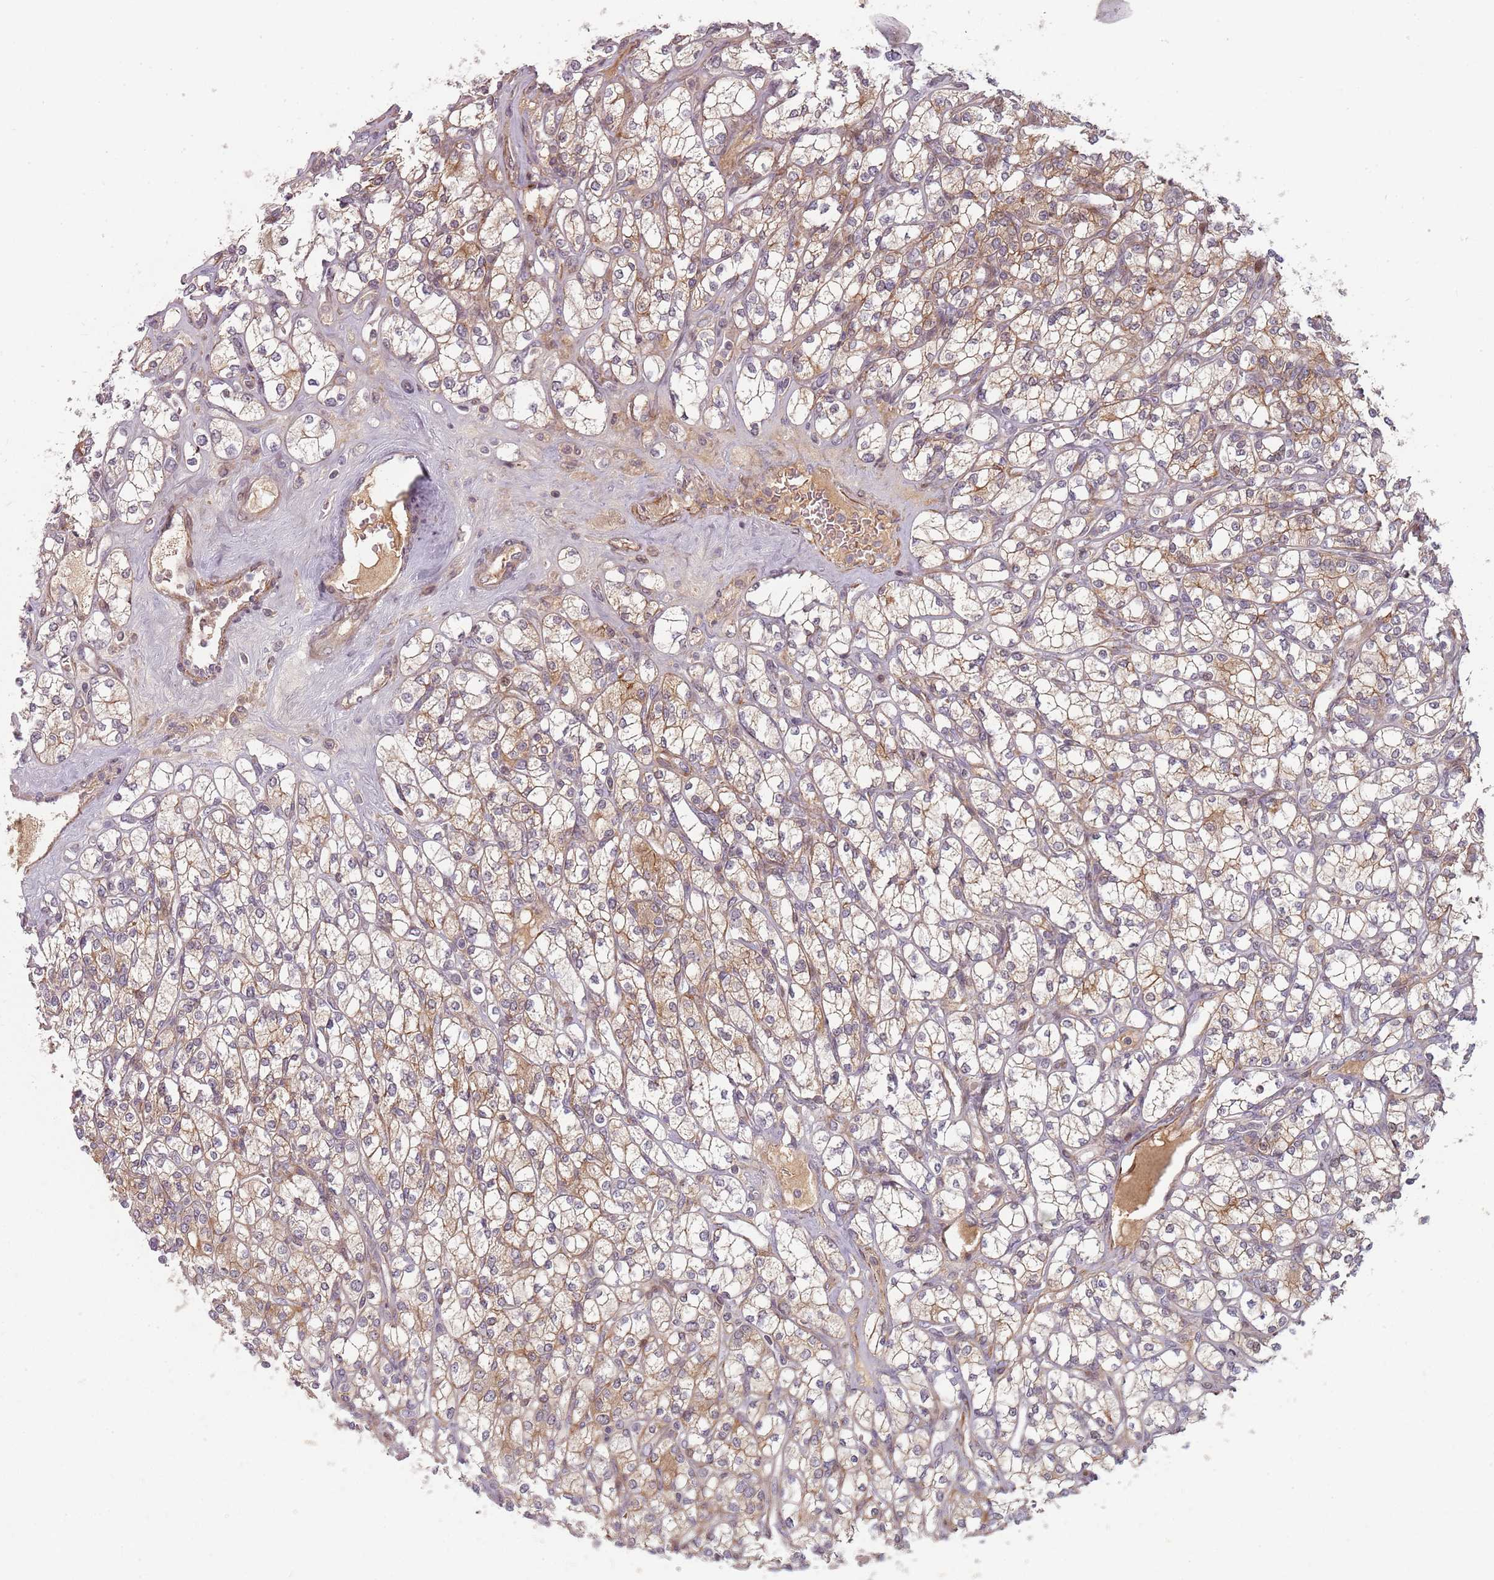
{"staining": {"intensity": "moderate", "quantity": "25%-75%", "location": "cytoplasmic/membranous"}, "tissue": "renal cancer", "cell_type": "Tumor cells", "image_type": "cancer", "snomed": [{"axis": "morphology", "description": "Adenocarcinoma, NOS"}, {"axis": "topography", "description": "Kidney"}], "caption": "Protein staining of renal cancer (adenocarcinoma) tissue exhibits moderate cytoplasmic/membranous staining in approximately 25%-75% of tumor cells.", "gene": "RPS6KA2", "patient": {"sex": "male", "age": 77}}